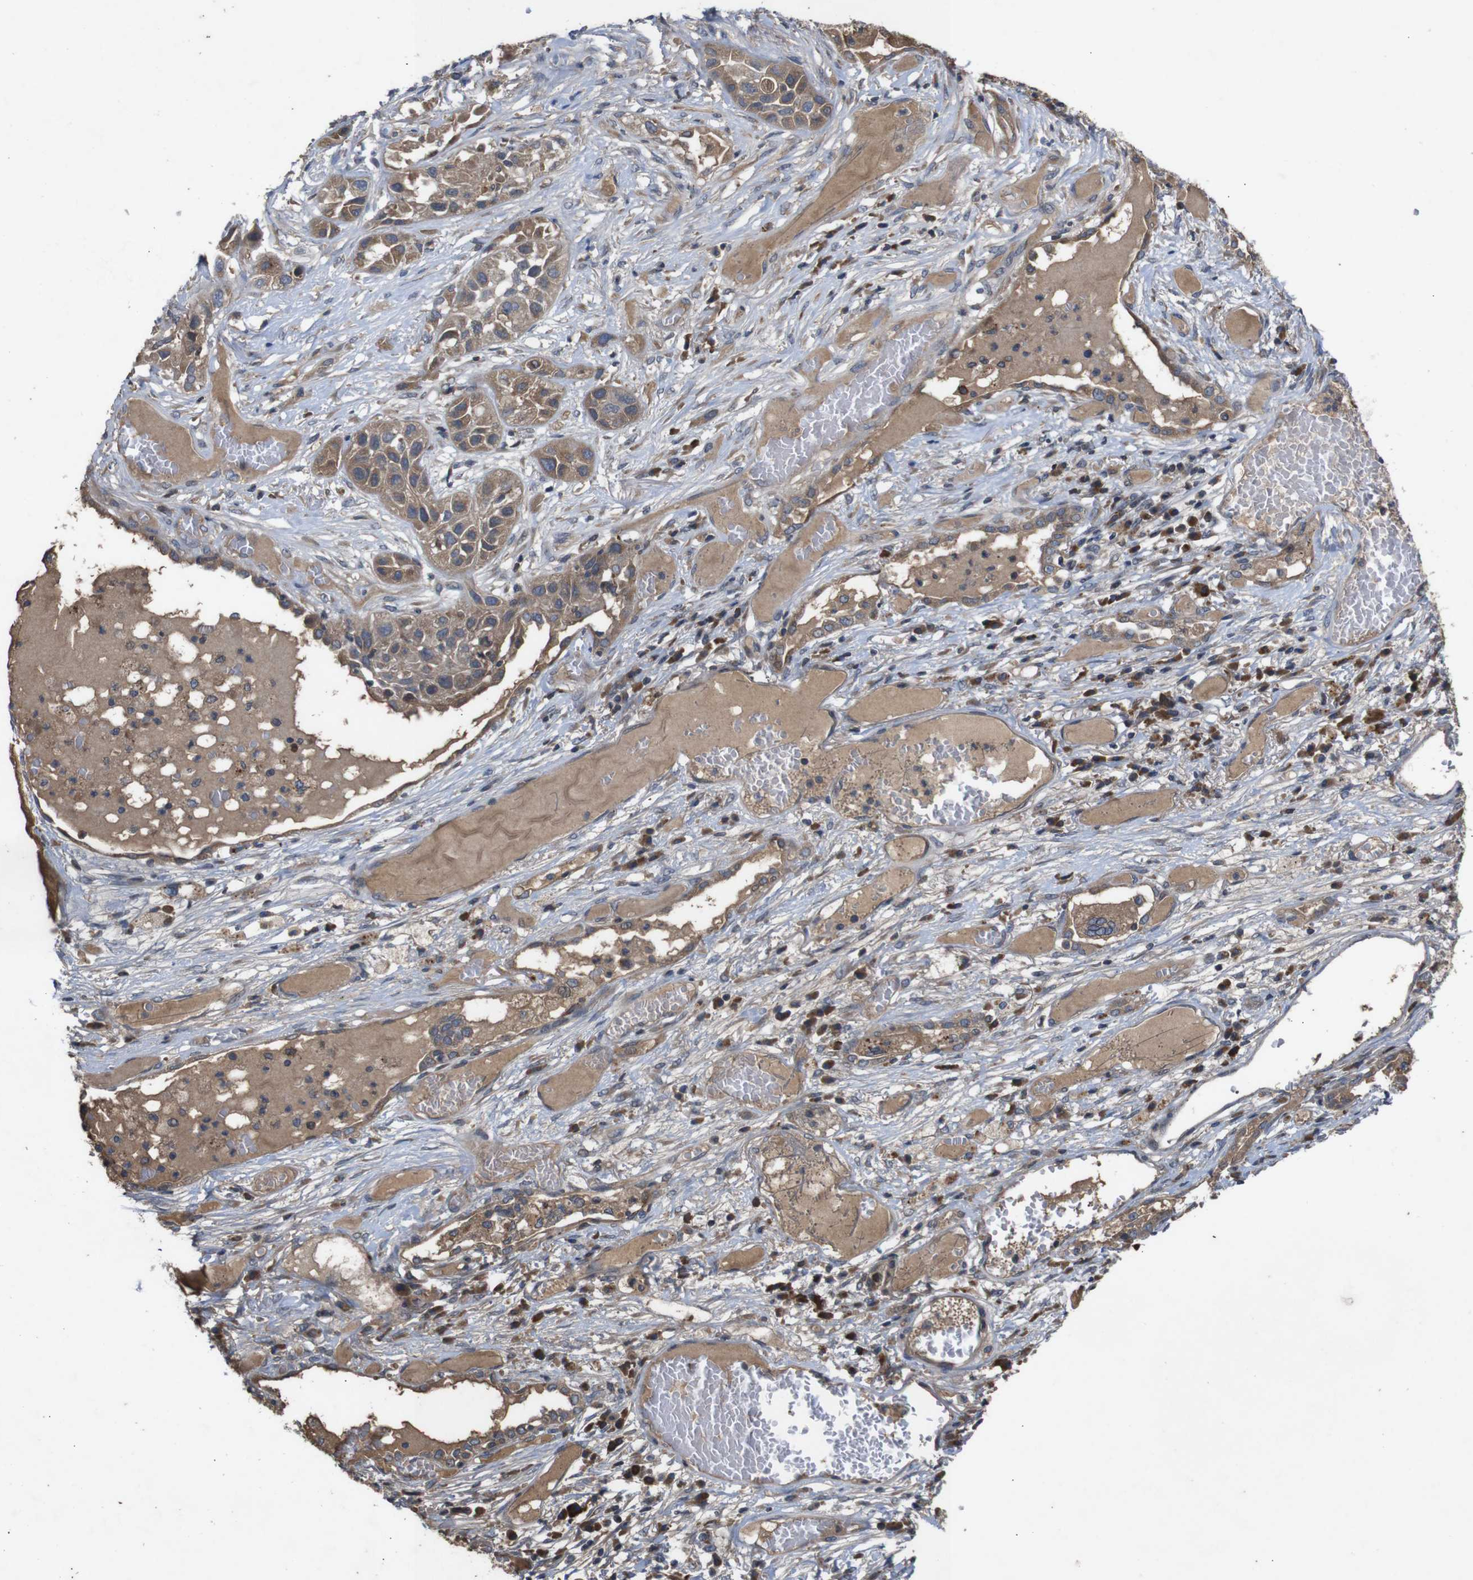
{"staining": {"intensity": "moderate", "quantity": ">75%", "location": "cytoplasmic/membranous"}, "tissue": "lung cancer", "cell_type": "Tumor cells", "image_type": "cancer", "snomed": [{"axis": "morphology", "description": "Squamous cell carcinoma, NOS"}, {"axis": "topography", "description": "Lung"}], "caption": "Lung squamous cell carcinoma stained with a protein marker reveals moderate staining in tumor cells.", "gene": "PTPN1", "patient": {"sex": "male", "age": 71}}